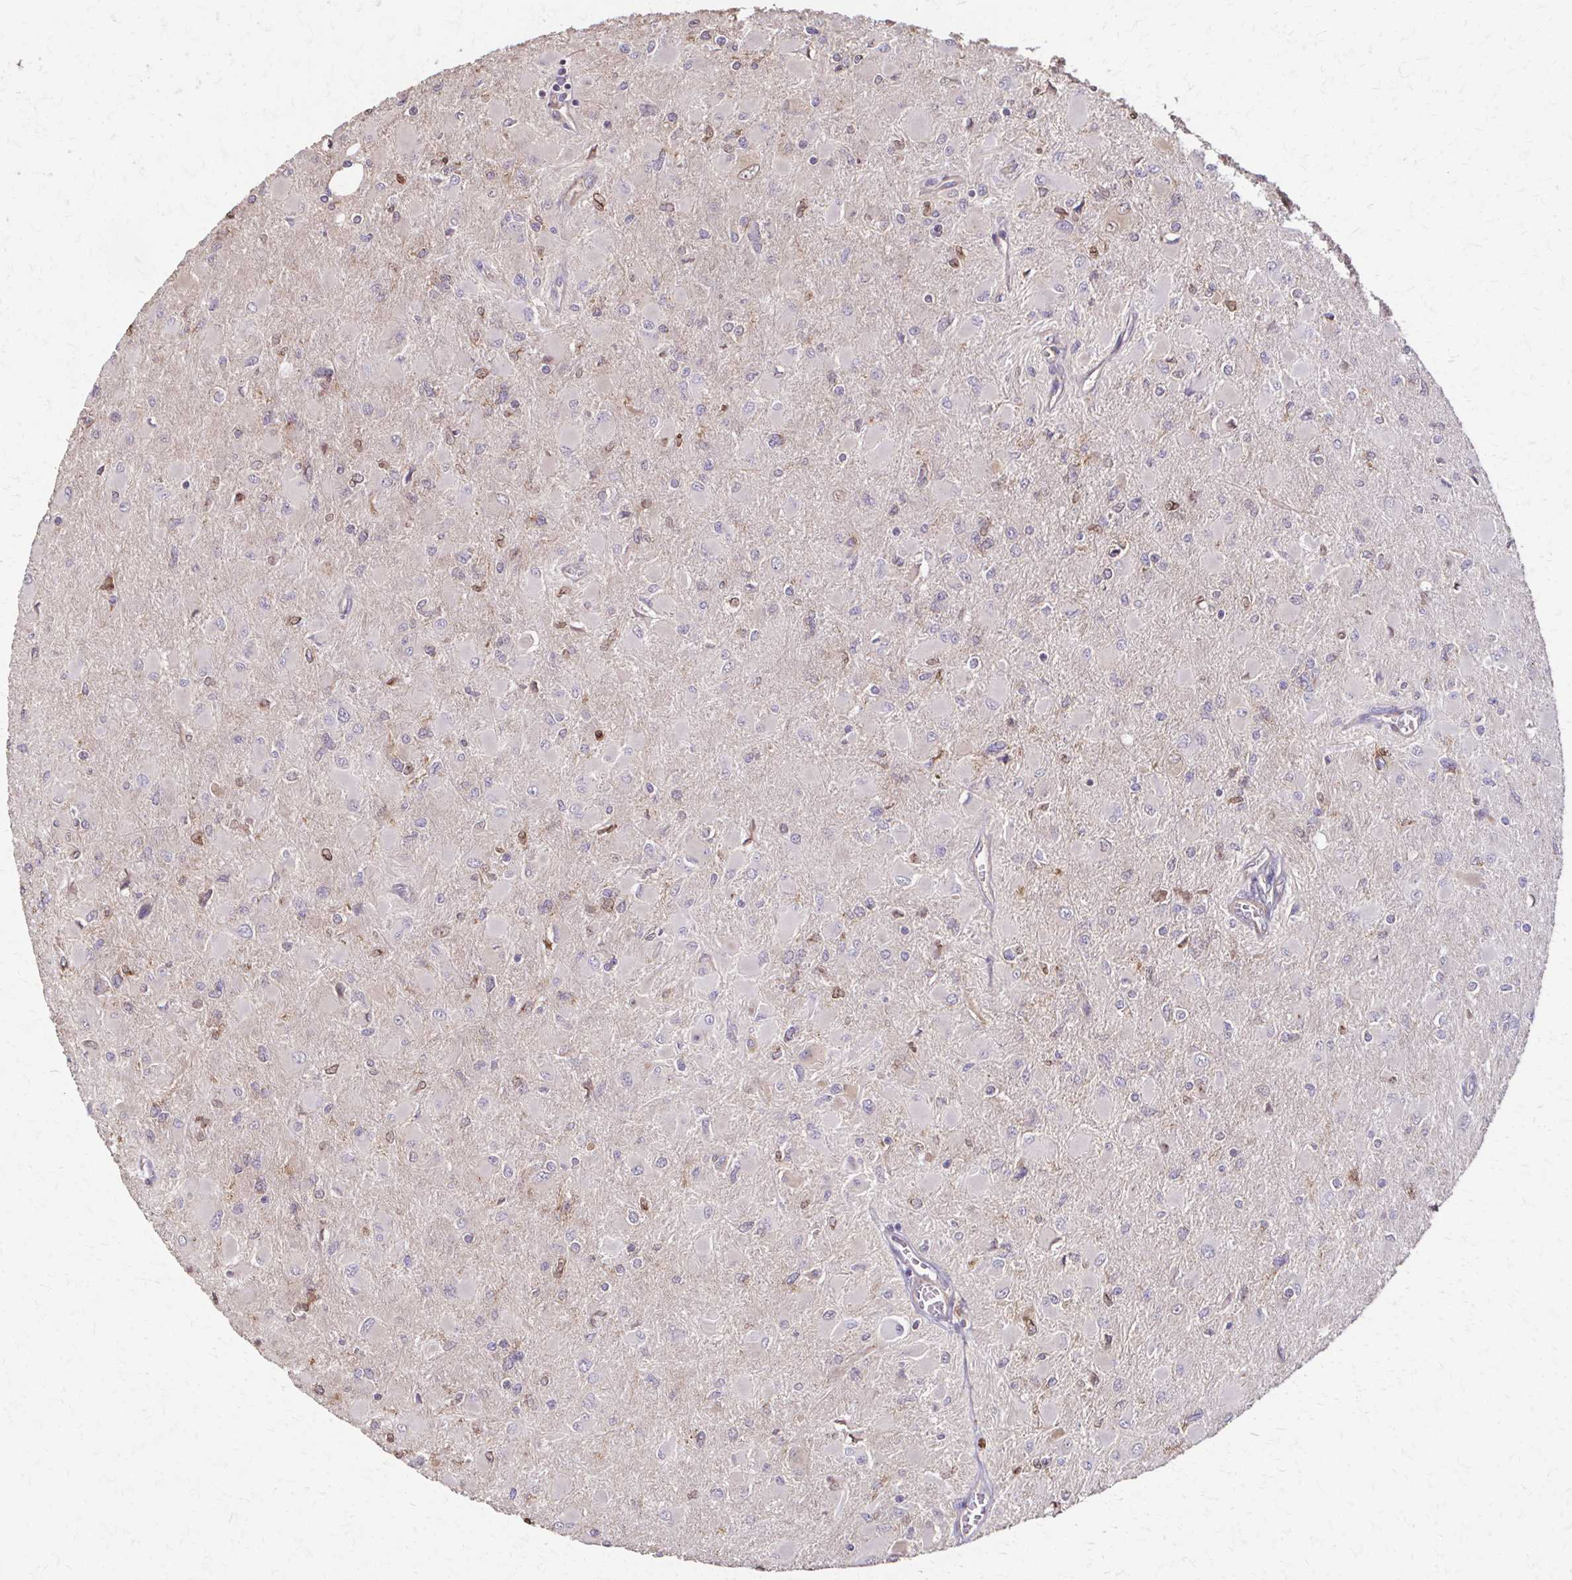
{"staining": {"intensity": "negative", "quantity": "none", "location": "none"}, "tissue": "glioma", "cell_type": "Tumor cells", "image_type": "cancer", "snomed": [{"axis": "morphology", "description": "Glioma, malignant, High grade"}, {"axis": "topography", "description": "Cerebral cortex"}], "caption": "Immunohistochemistry micrograph of neoplastic tissue: human malignant glioma (high-grade) stained with DAB reveals no significant protein staining in tumor cells.", "gene": "IL18BP", "patient": {"sex": "female", "age": 36}}